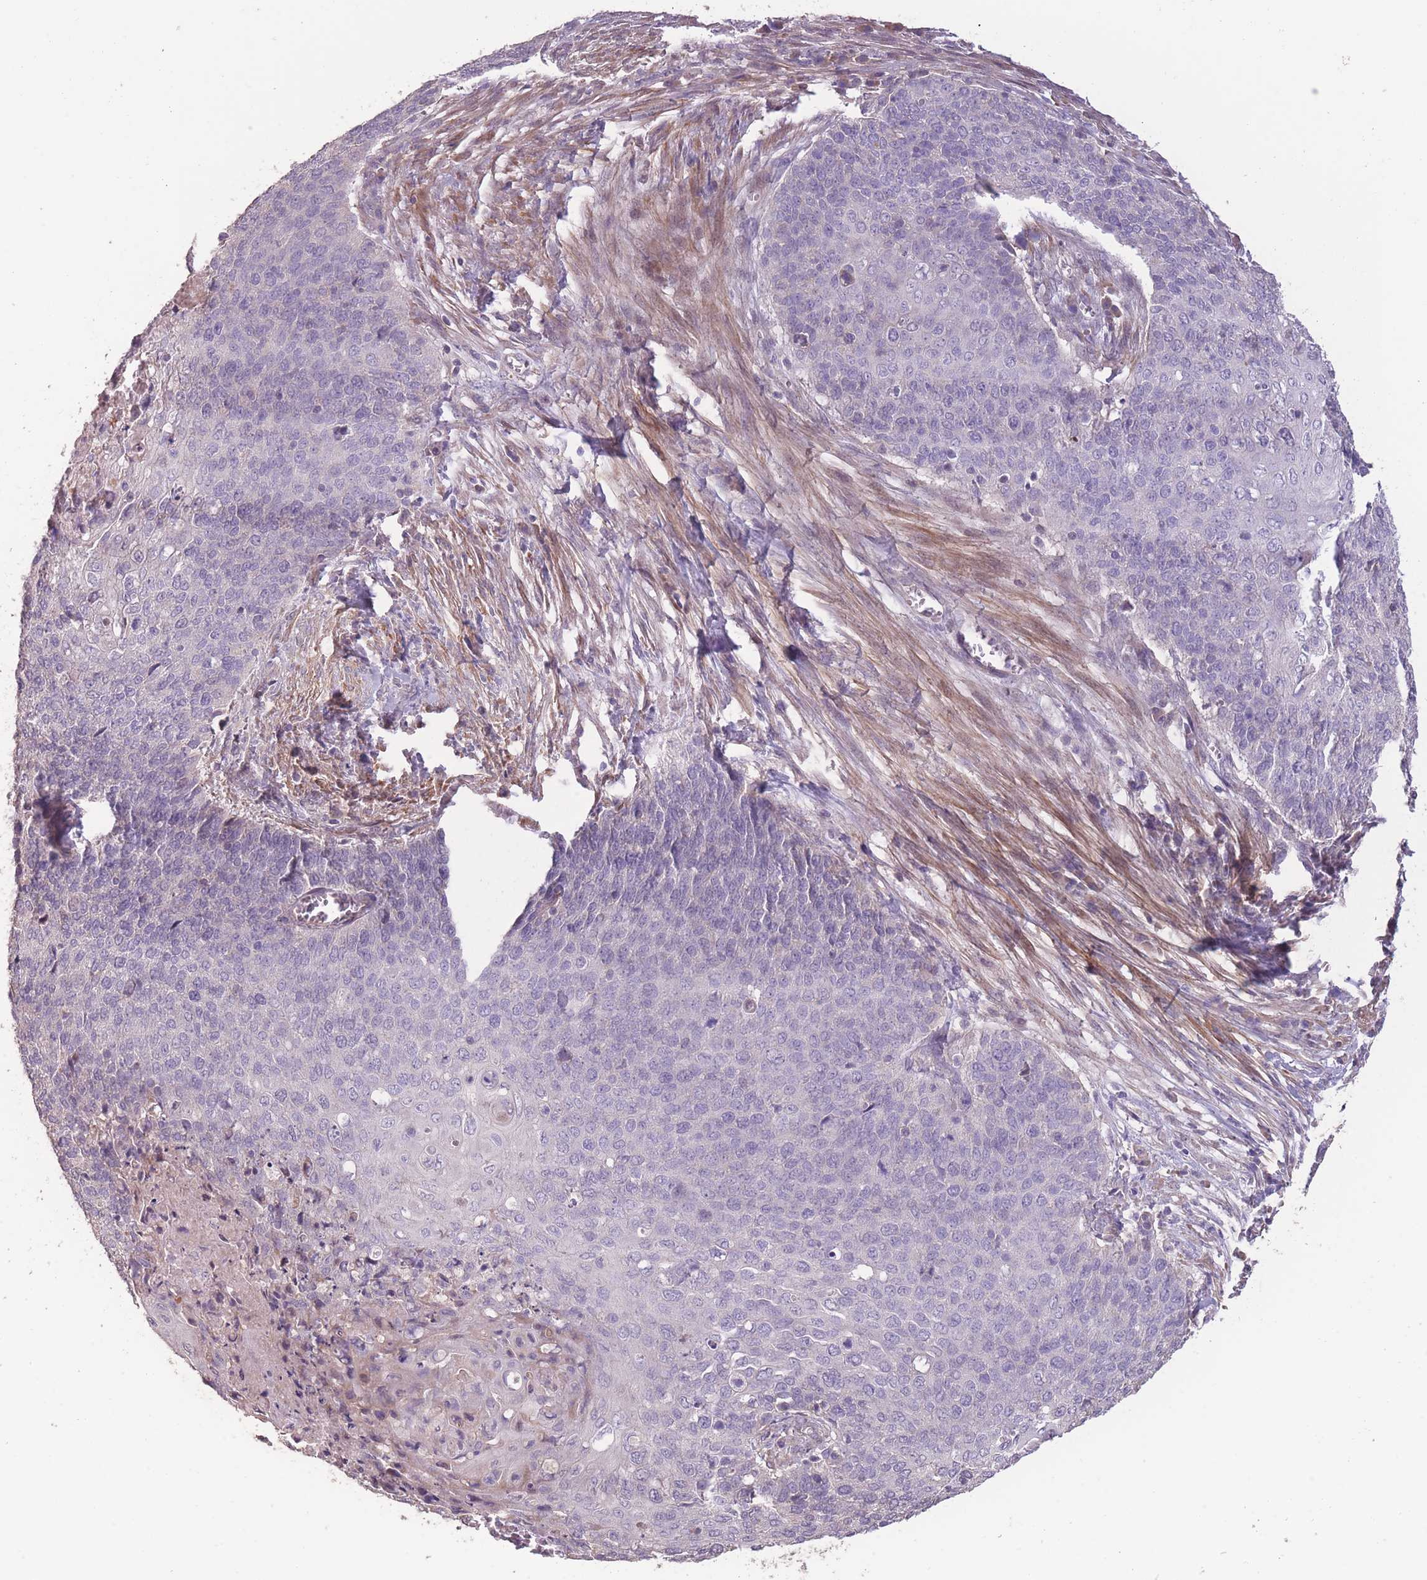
{"staining": {"intensity": "negative", "quantity": "none", "location": "none"}, "tissue": "cervical cancer", "cell_type": "Tumor cells", "image_type": "cancer", "snomed": [{"axis": "morphology", "description": "Squamous cell carcinoma, NOS"}, {"axis": "topography", "description": "Cervix"}], "caption": "Histopathology image shows no significant protein staining in tumor cells of cervical cancer (squamous cell carcinoma). (DAB (3,3'-diaminobenzidine) immunohistochemistry (IHC) visualized using brightfield microscopy, high magnification).", "gene": "RSPH10B", "patient": {"sex": "female", "age": 39}}